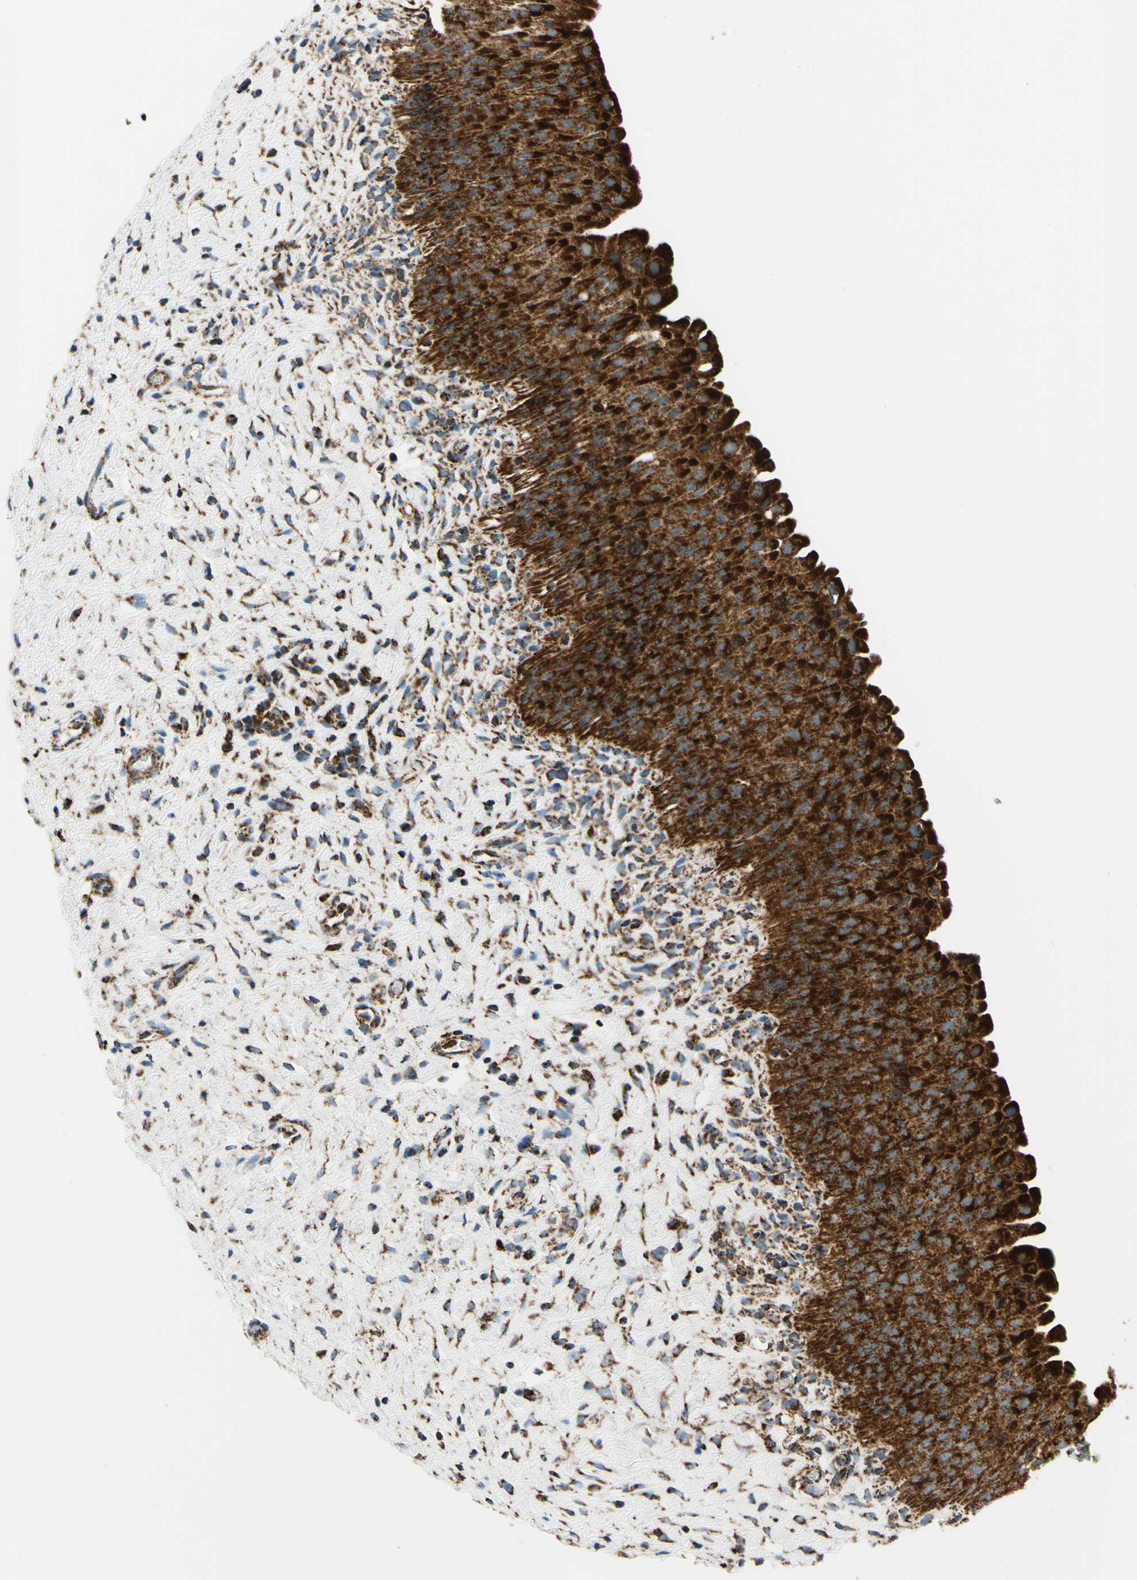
{"staining": {"intensity": "strong", "quantity": ">75%", "location": "cytoplasmic/membranous"}, "tissue": "urinary bladder", "cell_type": "Urothelial cells", "image_type": "normal", "snomed": [{"axis": "morphology", "description": "Normal tissue, NOS"}, {"axis": "morphology", "description": "Urothelial carcinoma, High grade"}, {"axis": "topography", "description": "Urinary bladder"}], "caption": "Approximately >75% of urothelial cells in normal urinary bladder reveal strong cytoplasmic/membranous protein positivity as visualized by brown immunohistochemical staining.", "gene": "MAVS", "patient": {"sex": "male", "age": 46}}